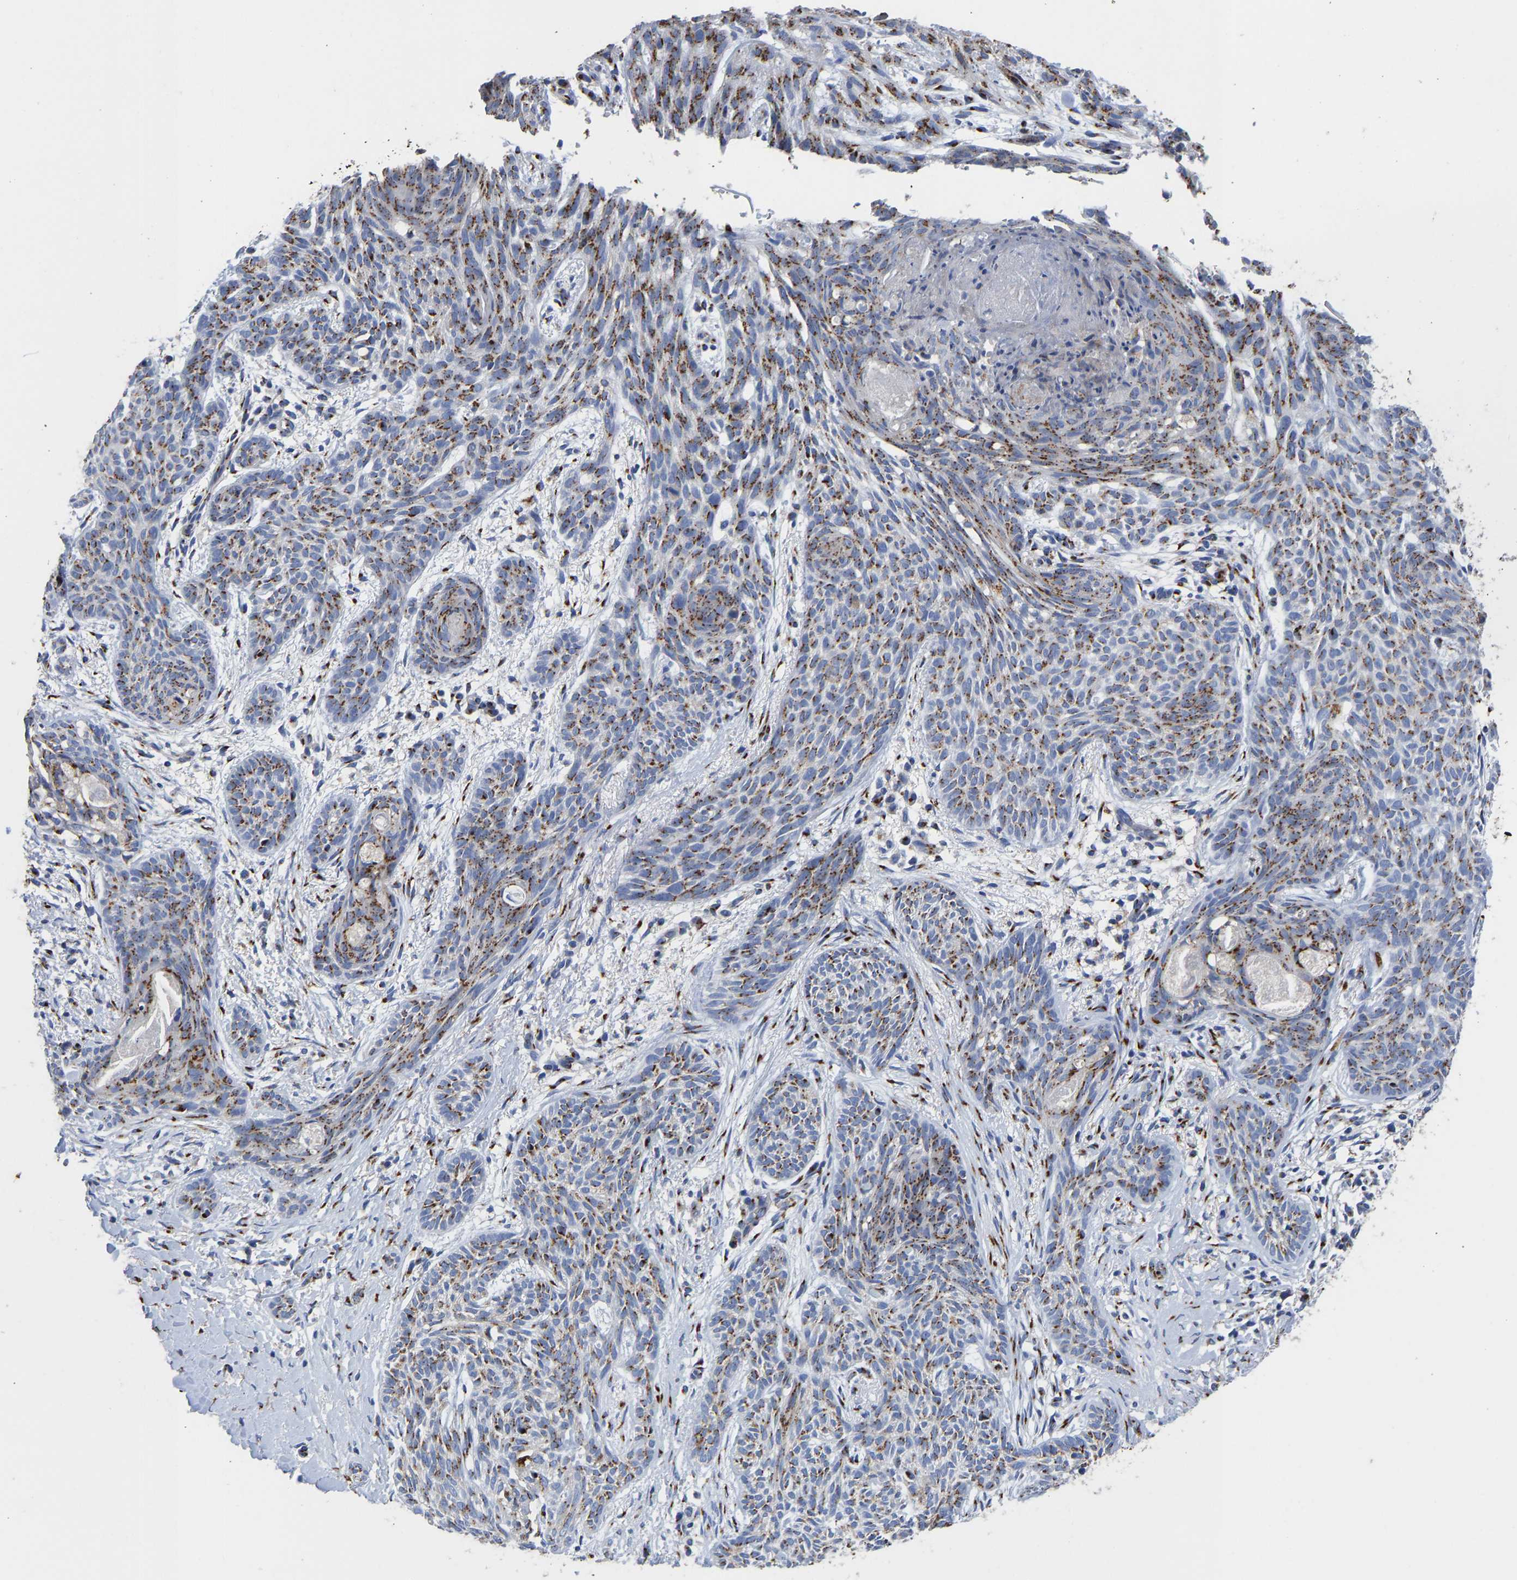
{"staining": {"intensity": "moderate", "quantity": ">75%", "location": "cytoplasmic/membranous"}, "tissue": "skin cancer", "cell_type": "Tumor cells", "image_type": "cancer", "snomed": [{"axis": "morphology", "description": "Basal cell carcinoma"}, {"axis": "topography", "description": "Skin"}], "caption": "Basal cell carcinoma (skin) stained with a brown dye demonstrates moderate cytoplasmic/membranous positive expression in about >75% of tumor cells.", "gene": "TMEM87A", "patient": {"sex": "female", "age": 59}}